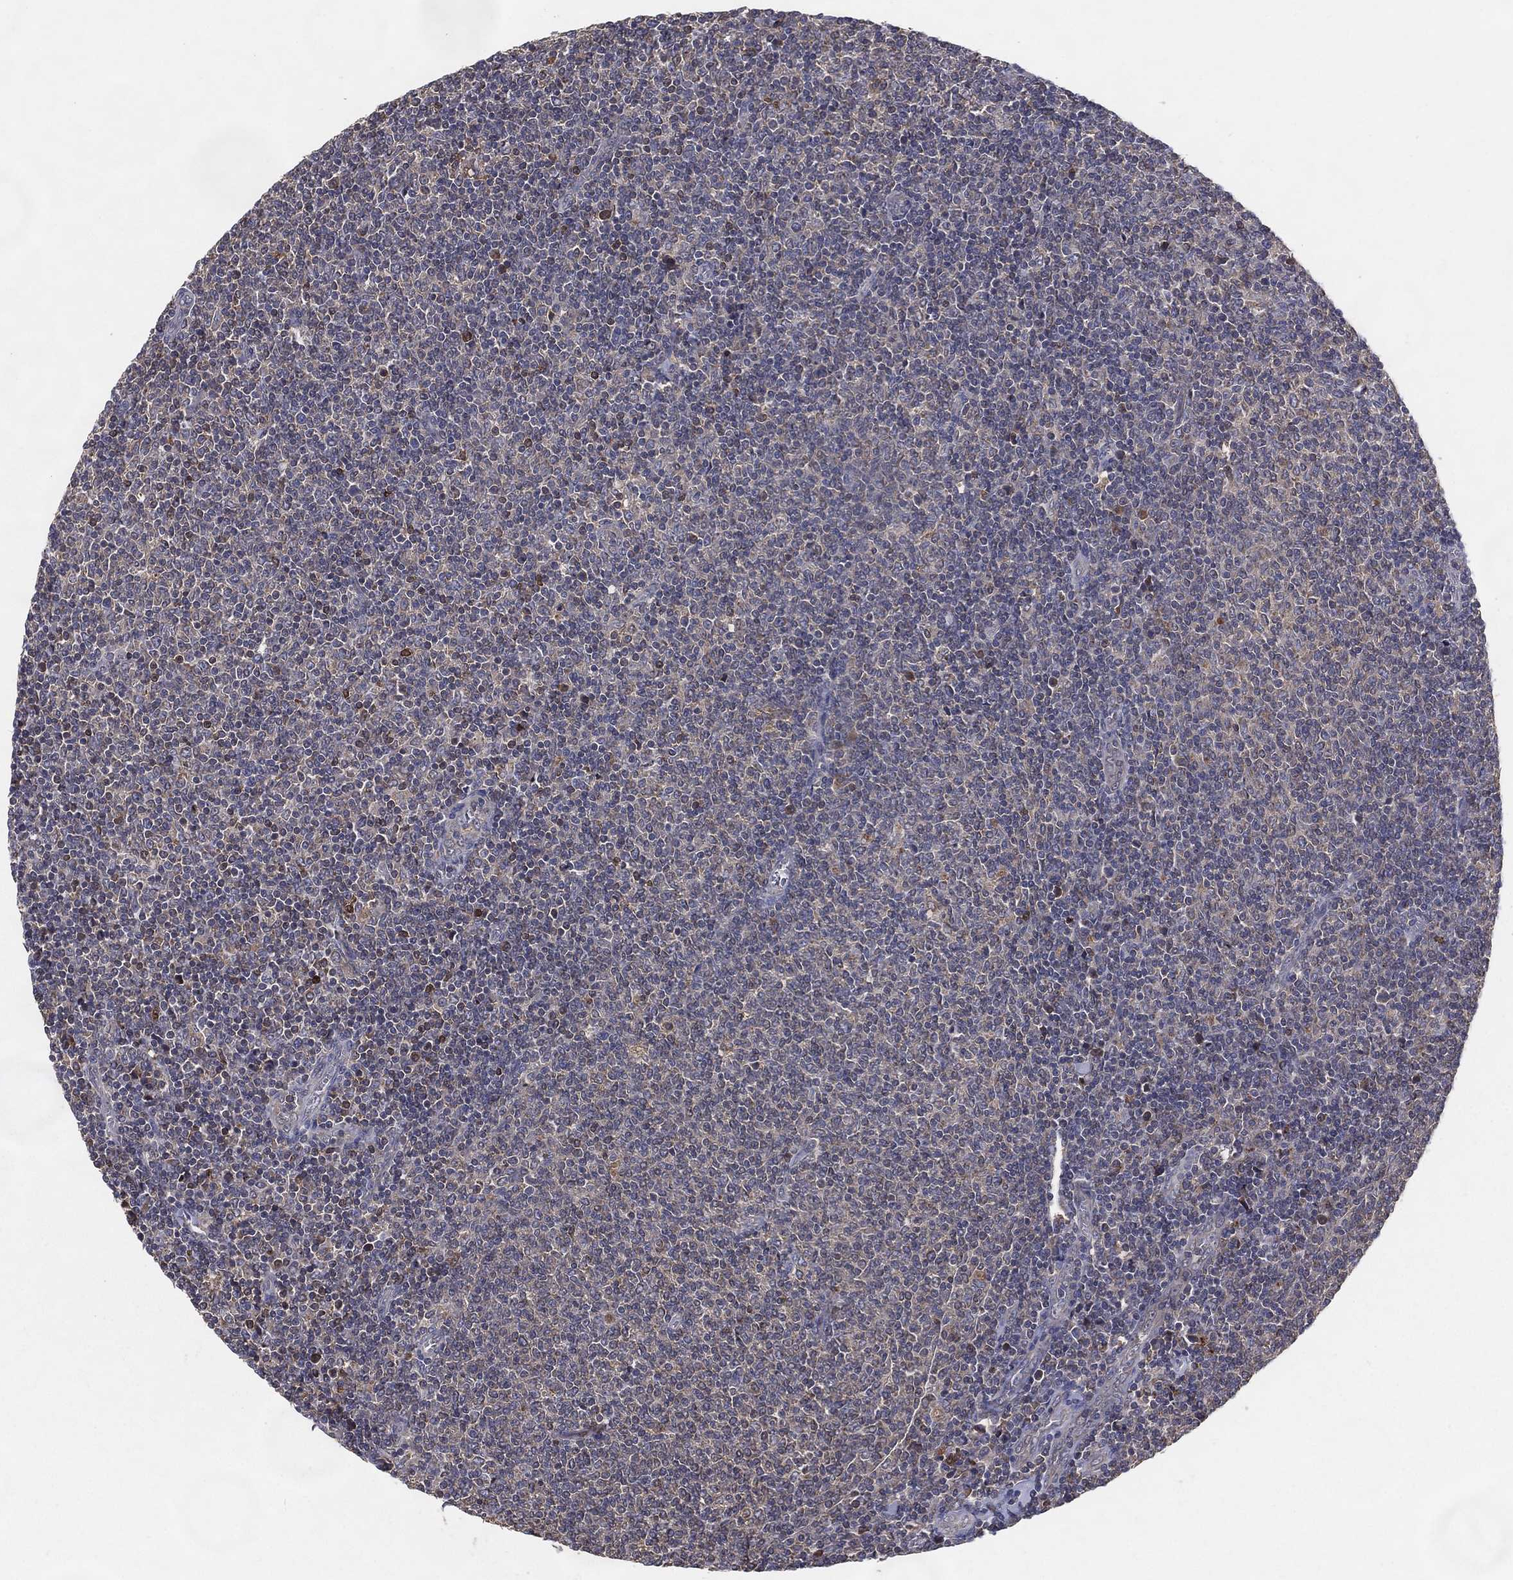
{"staining": {"intensity": "negative", "quantity": "none", "location": "none"}, "tissue": "lymphoma", "cell_type": "Tumor cells", "image_type": "cancer", "snomed": [{"axis": "morphology", "description": "Malignant lymphoma, non-Hodgkin's type, Low grade"}, {"axis": "topography", "description": "Lymph node"}], "caption": "The immunohistochemistry micrograph has no significant expression in tumor cells of low-grade malignant lymphoma, non-Hodgkin's type tissue. (IHC, brightfield microscopy, high magnification).", "gene": "MT-ND1", "patient": {"sex": "male", "age": 52}}